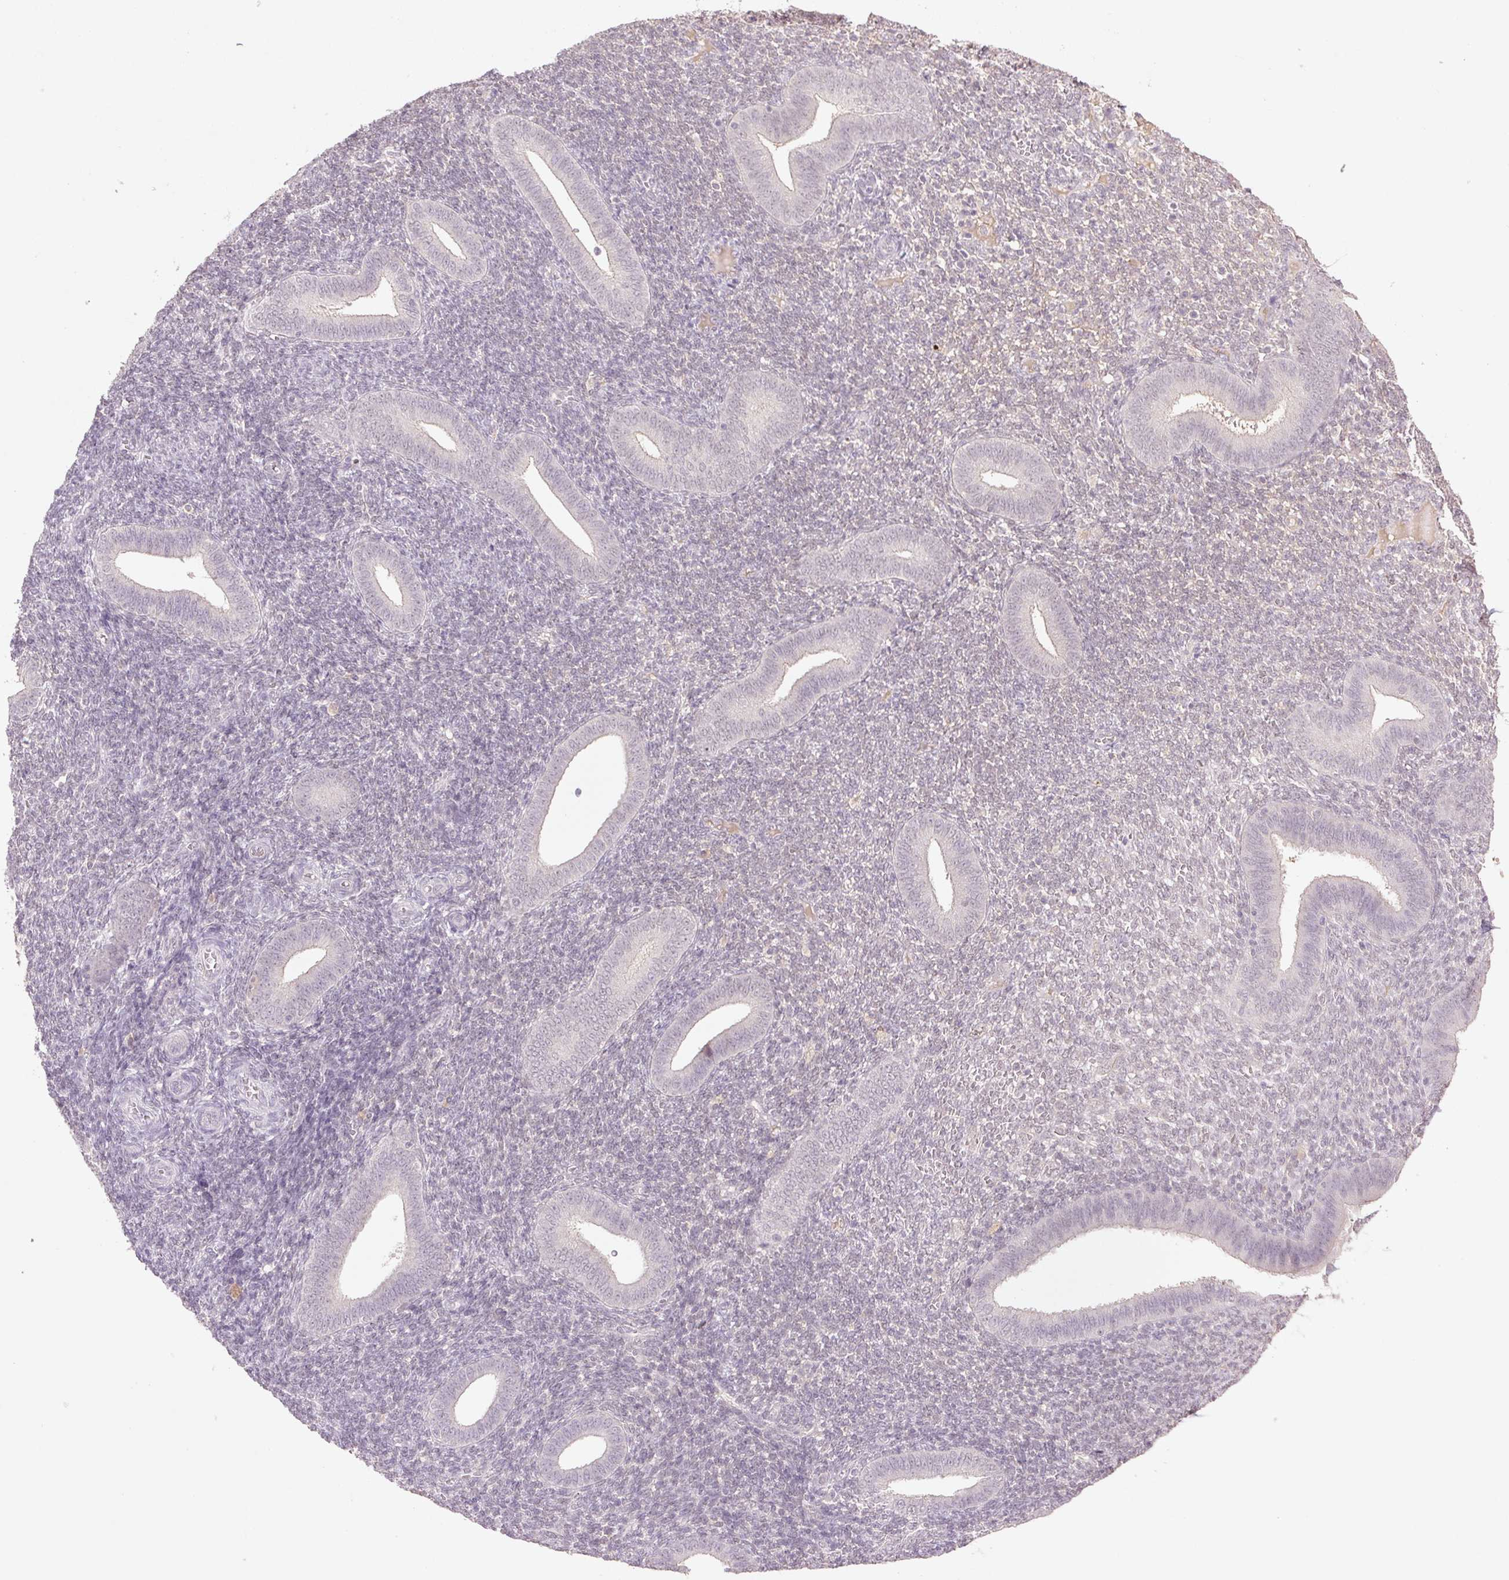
{"staining": {"intensity": "negative", "quantity": "none", "location": "none"}, "tissue": "endometrium", "cell_type": "Cells in endometrial stroma", "image_type": "normal", "snomed": [{"axis": "morphology", "description": "Normal tissue, NOS"}, {"axis": "topography", "description": "Endometrium"}], "caption": "The photomicrograph exhibits no staining of cells in endometrial stroma in benign endometrium. (Brightfield microscopy of DAB (3,3'-diaminobenzidine) immunohistochemistry at high magnification).", "gene": "FAM168B", "patient": {"sex": "female", "age": 25}}